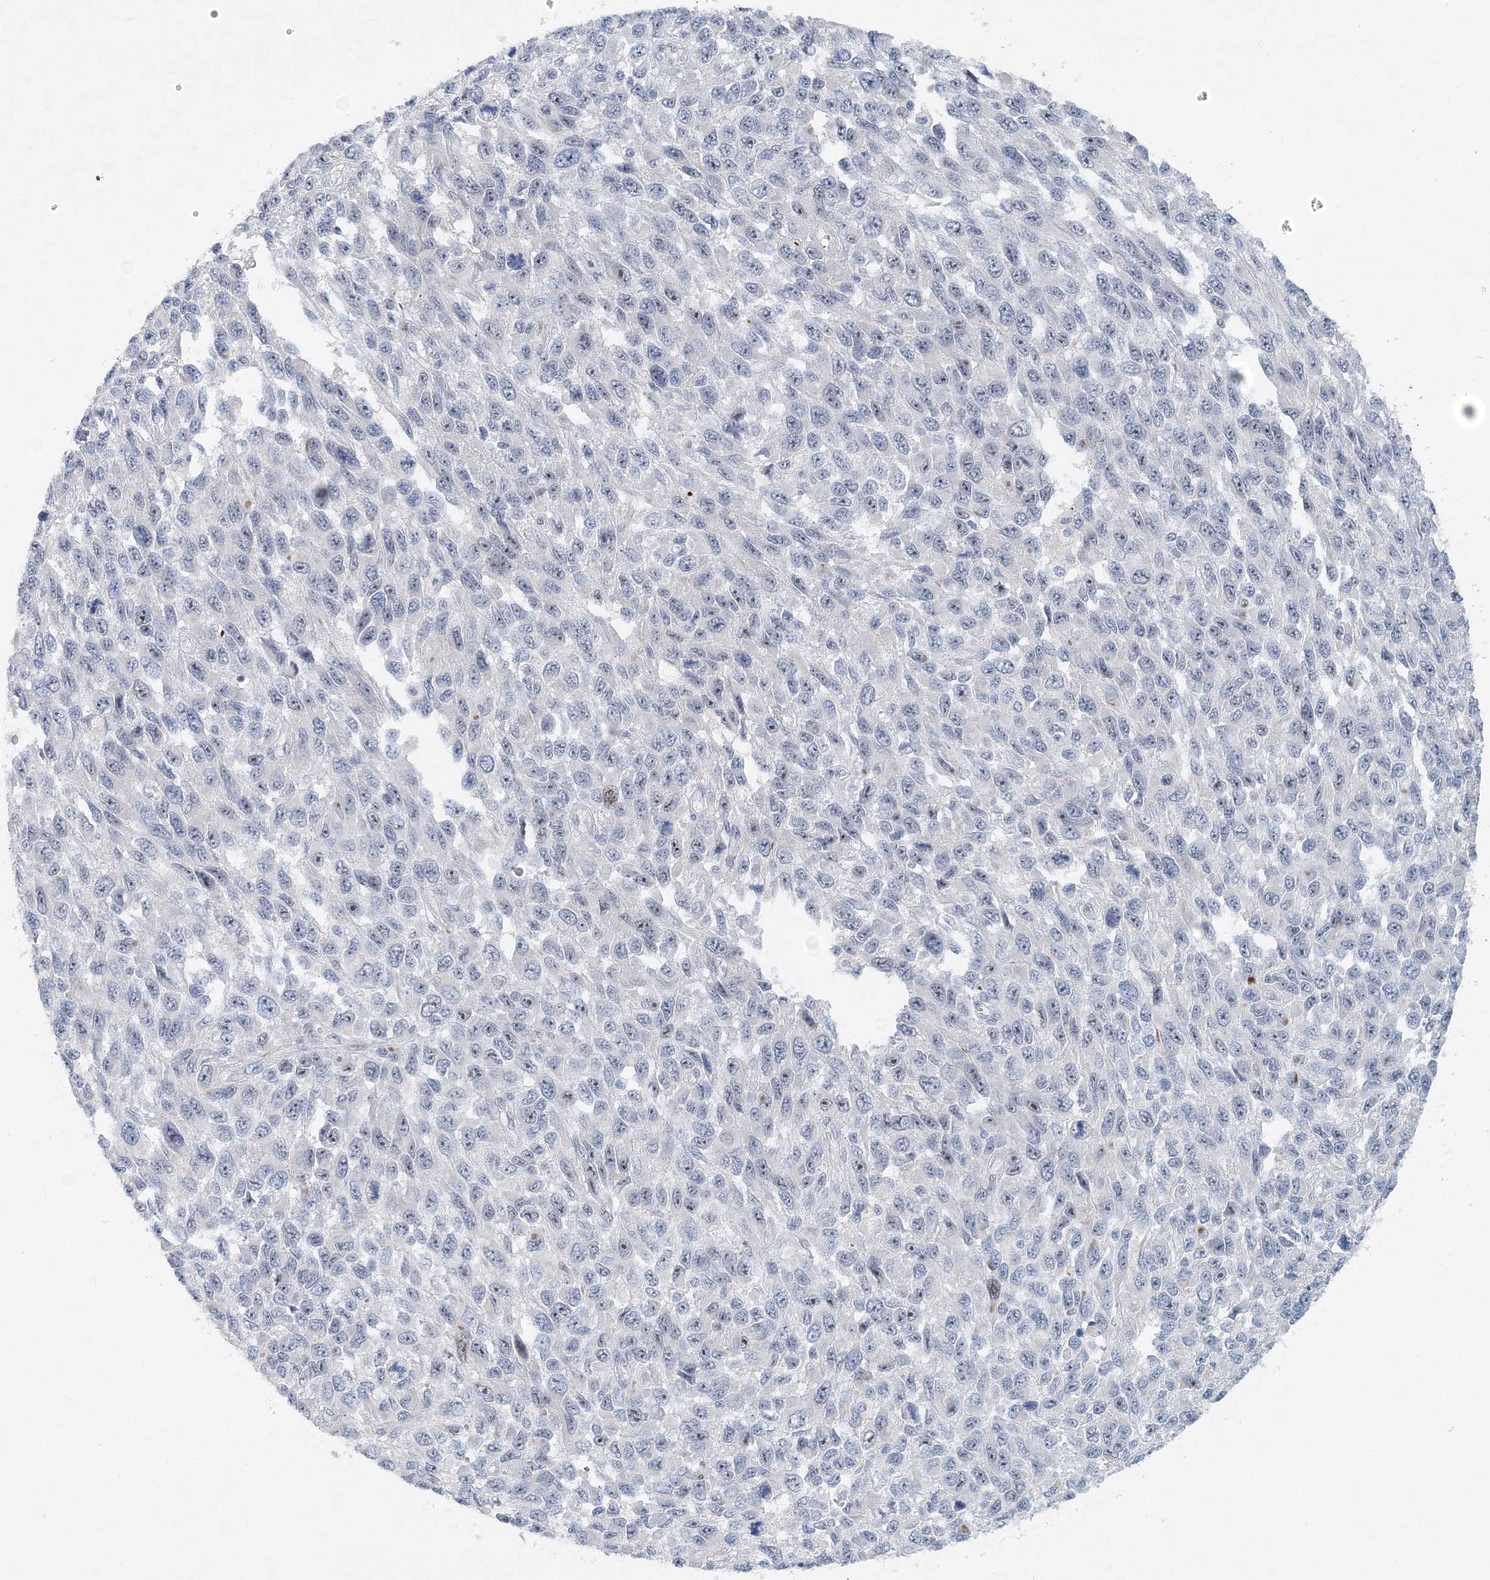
{"staining": {"intensity": "moderate", "quantity": "<25%", "location": "nuclear"}, "tissue": "melanoma", "cell_type": "Tumor cells", "image_type": "cancer", "snomed": [{"axis": "morphology", "description": "Malignant melanoma, NOS"}, {"axis": "topography", "description": "Skin"}], "caption": "Human malignant melanoma stained with a brown dye shows moderate nuclear positive expression in about <25% of tumor cells.", "gene": "UIMC1", "patient": {"sex": "female", "age": 96}}